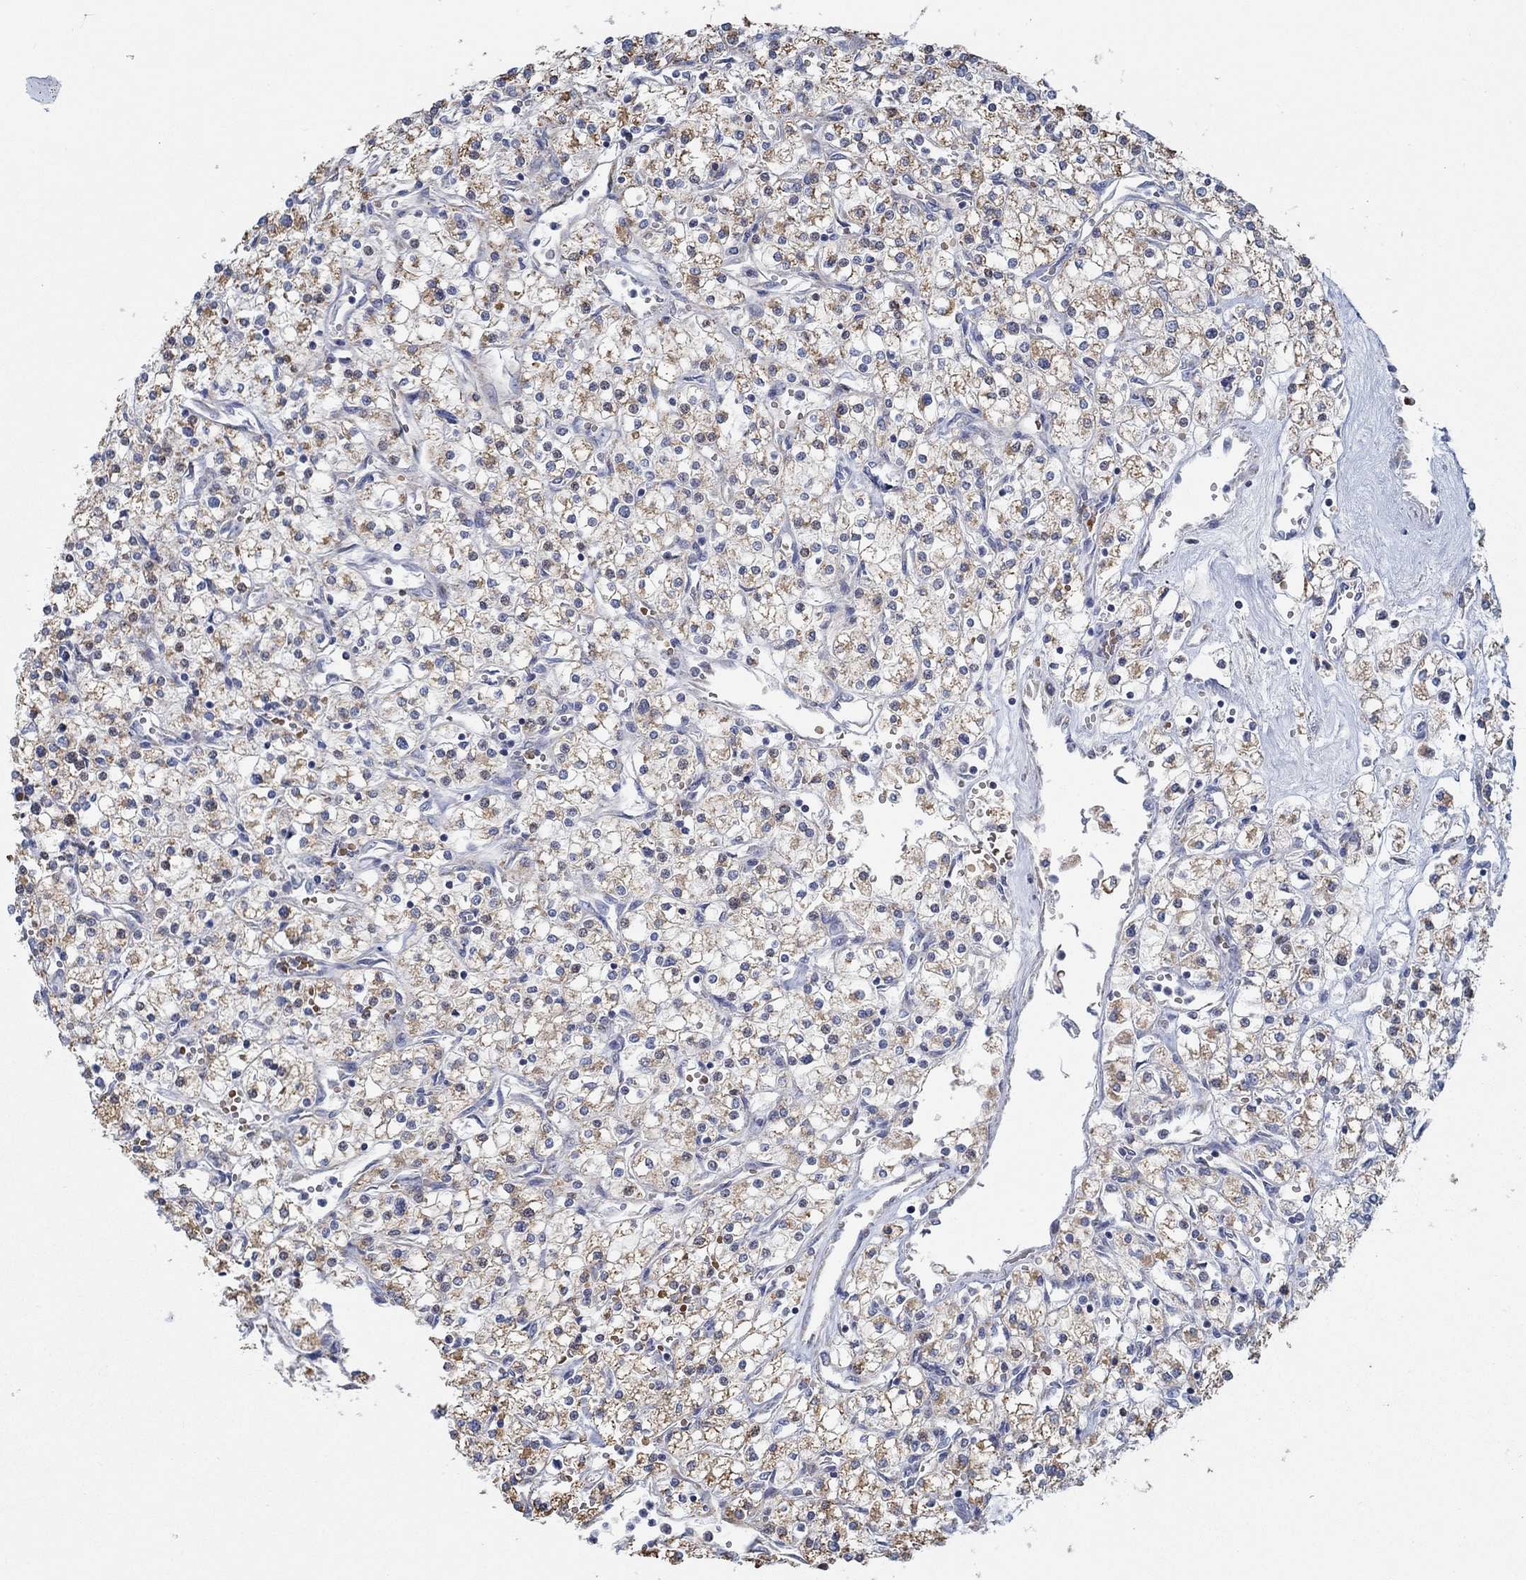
{"staining": {"intensity": "moderate", "quantity": ">75%", "location": "cytoplasmic/membranous"}, "tissue": "renal cancer", "cell_type": "Tumor cells", "image_type": "cancer", "snomed": [{"axis": "morphology", "description": "Adenocarcinoma, NOS"}, {"axis": "topography", "description": "Kidney"}], "caption": "Immunohistochemical staining of human adenocarcinoma (renal) displays medium levels of moderate cytoplasmic/membranous expression in about >75% of tumor cells. (DAB (3,3'-diaminobenzidine) = brown stain, brightfield microscopy at high magnification).", "gene": "GLOD5", "patient": {"sex": "male", "age": 80}}